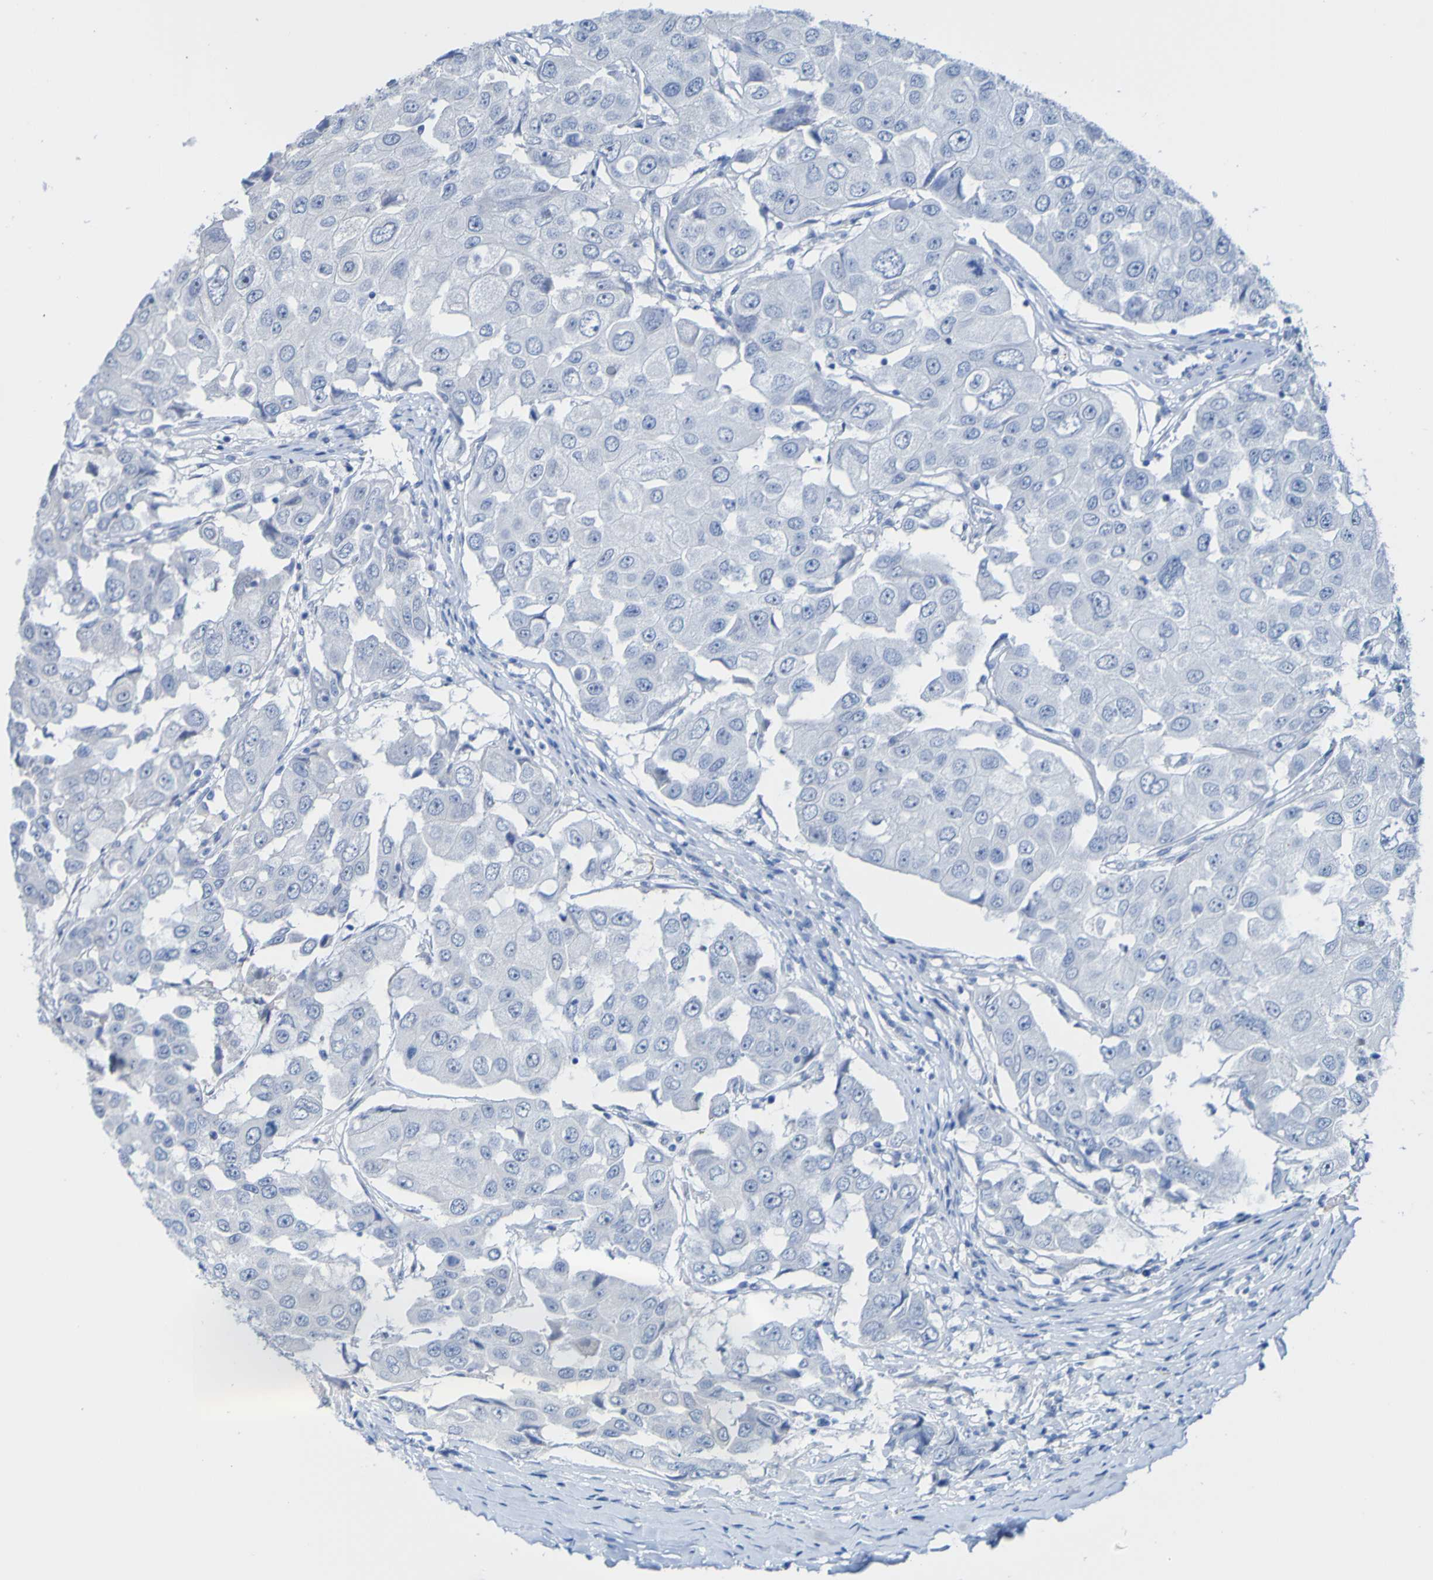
{"staining": {"intensity": "negative", "quantity": "none", "location": "none"}, "tissue": "breast cancer", "cell_type": "Tumor cells", "image_type": "cancer", "snomed": [{"axis": "morphology", "description": "Duct carcinoma"}, {"axis": "topography", "description": "Breast"}], "caption": "Breast infiltrating ductal carcinoma stained for a protein using IHC shows no positivity tumor cells.", "gene": "ACMSD", "patient": {"sex": "female", "age": 27}}